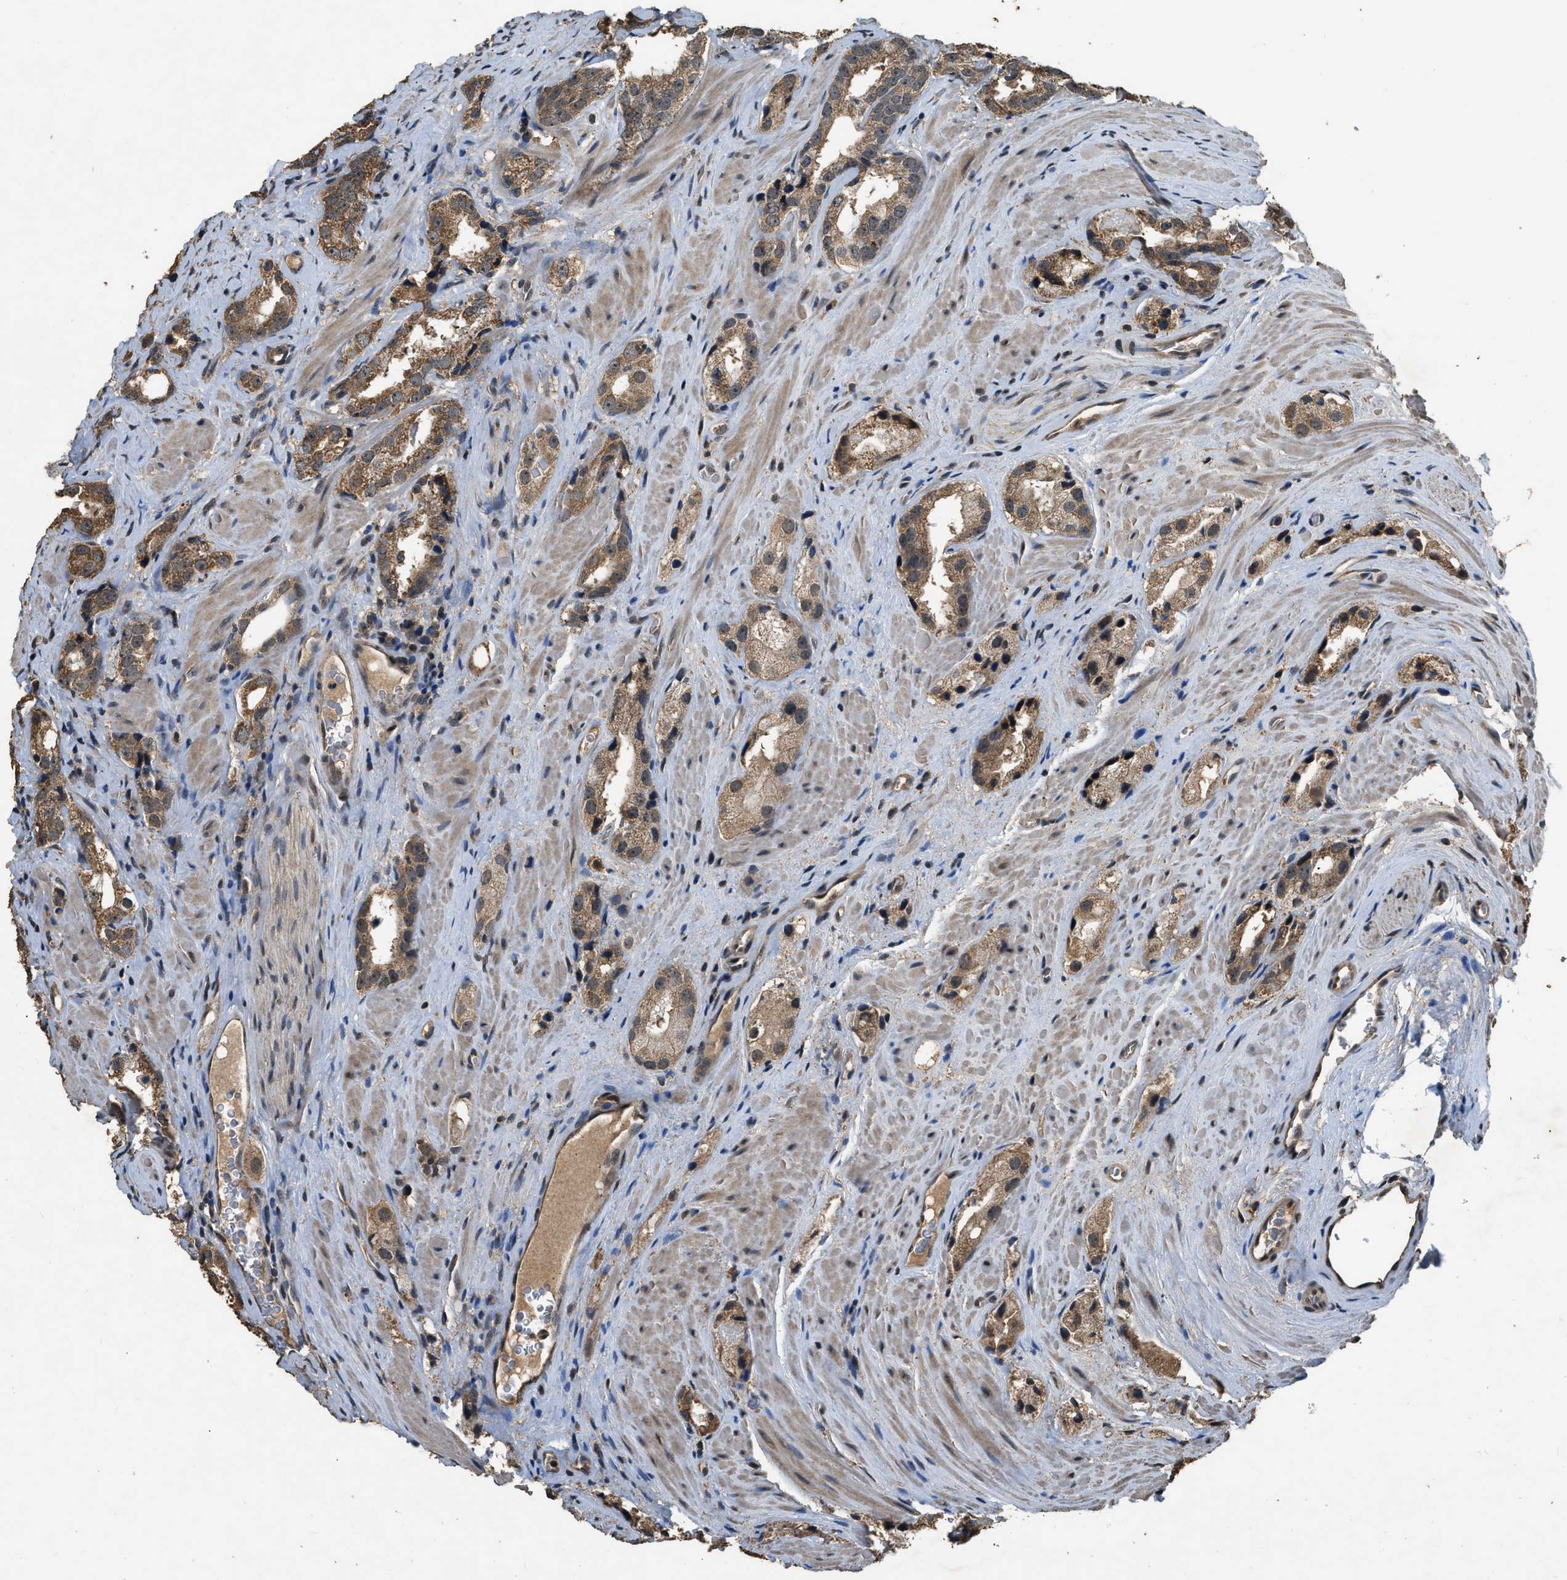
{"staining": {"intensity": "moderate", "quantity": ">75%", "location": "cytoplasmic/membranous"}, "tissue": "prostate cancer", "cell_type": "Tumor cells", "image_type": "cancer", "snomed": [{"axis": "morphology", "description": "Adenocarcinoma, High grade"}, {"axis": "topography", "description": "Prostate"}], "caption": "A histopathology image of human prostate cancer (high-grade adenocarcinoma) stained for a protein shows moderate cytoplasmic/membranous brown staining in tumor cells.", "gene": "DENND6B", "patient": {"sex": "male", "age": 63}}